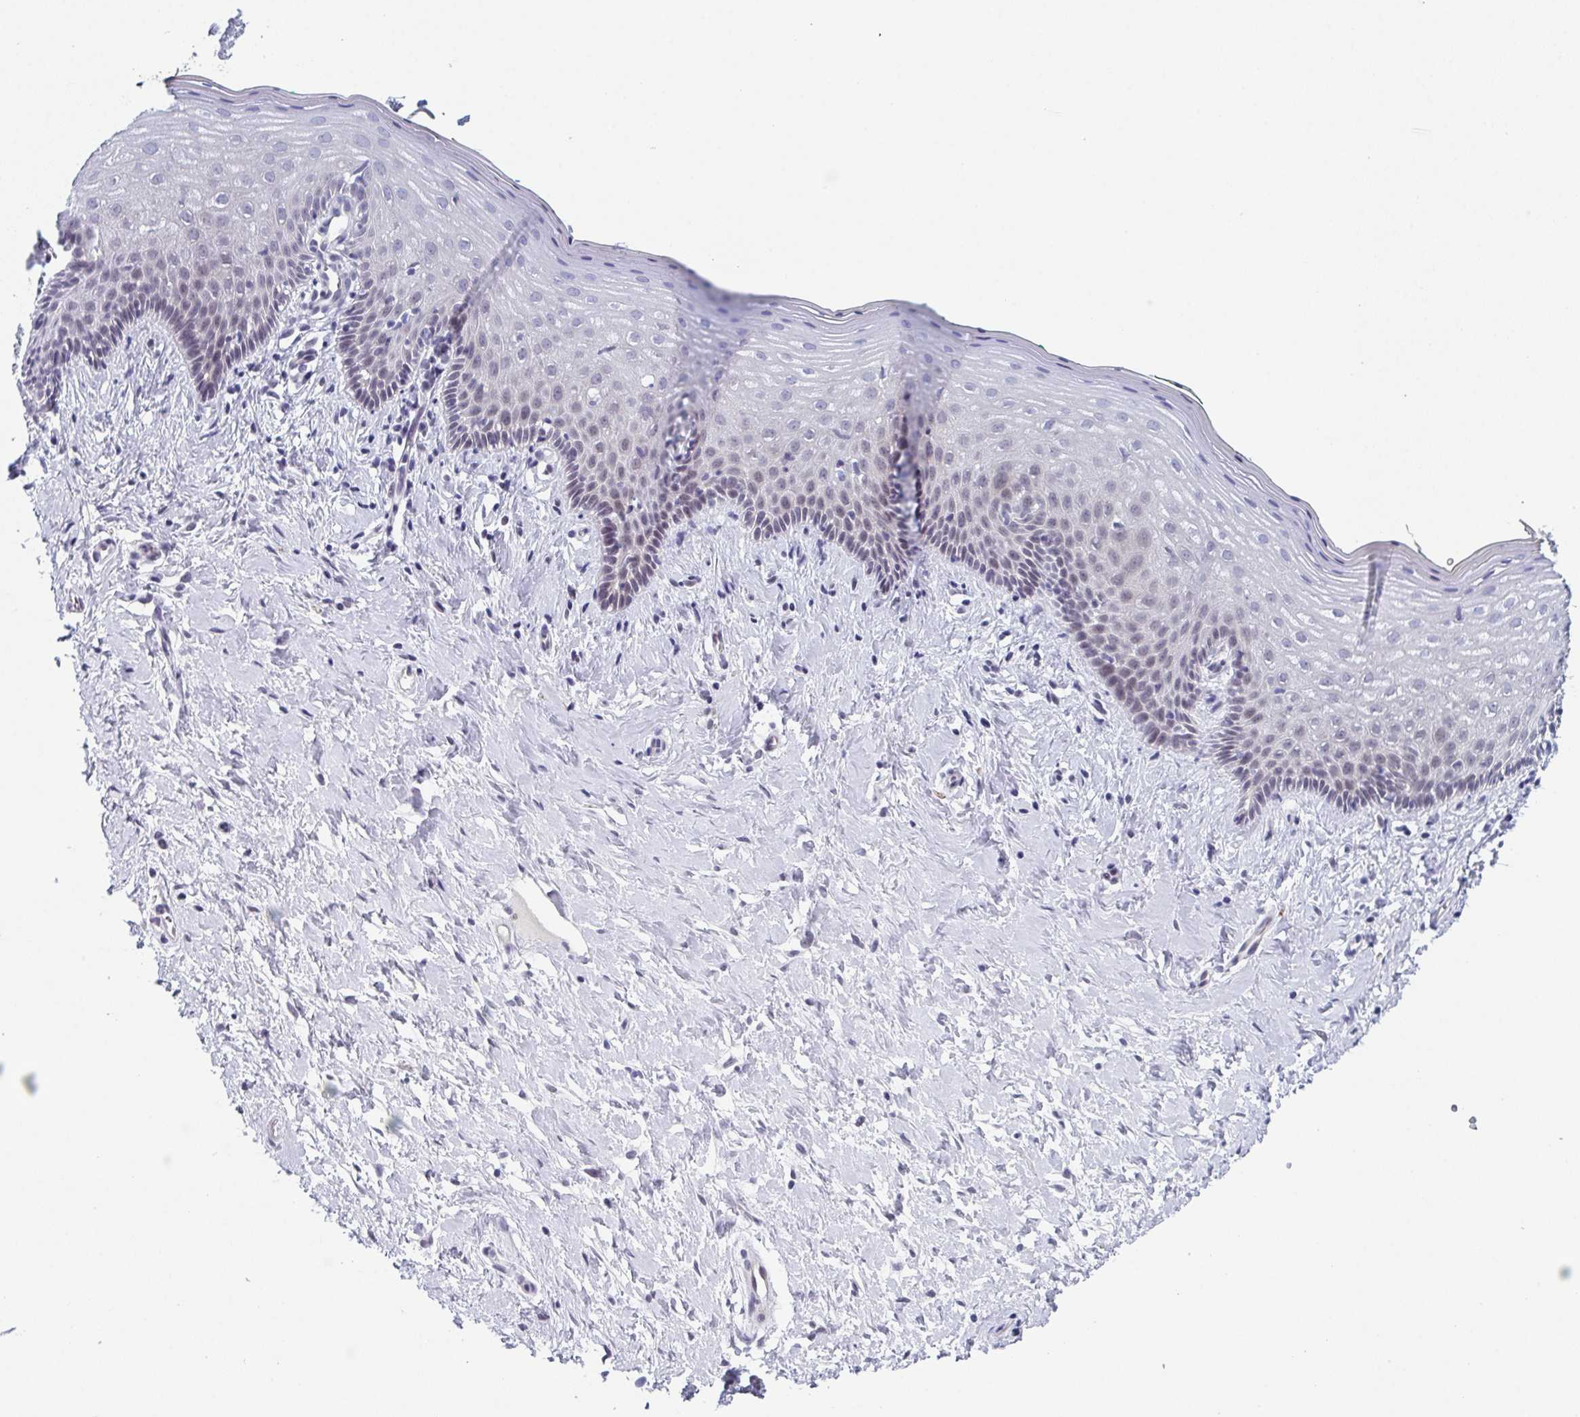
{"staining": {"intensity": "weak", "quantity": "<25%", "location": "nuclear"}, "tissue": "vagina", "cell_type": "Squamous epithelial cells", "image_type": "normal", "snomed": [{"axis": "morphology", "description": "Normal tissue, NOS"}, {"axis": "topography", "description": "Vagina"}], "caption": "Immunohistochemistry micrograph of normal vagina: human vagina stained with DAB exhibits no significant protein positivity in squamous epithelial cells.", "gene": "ZFP64", "patient": {"sex": "female", "age": 42}}